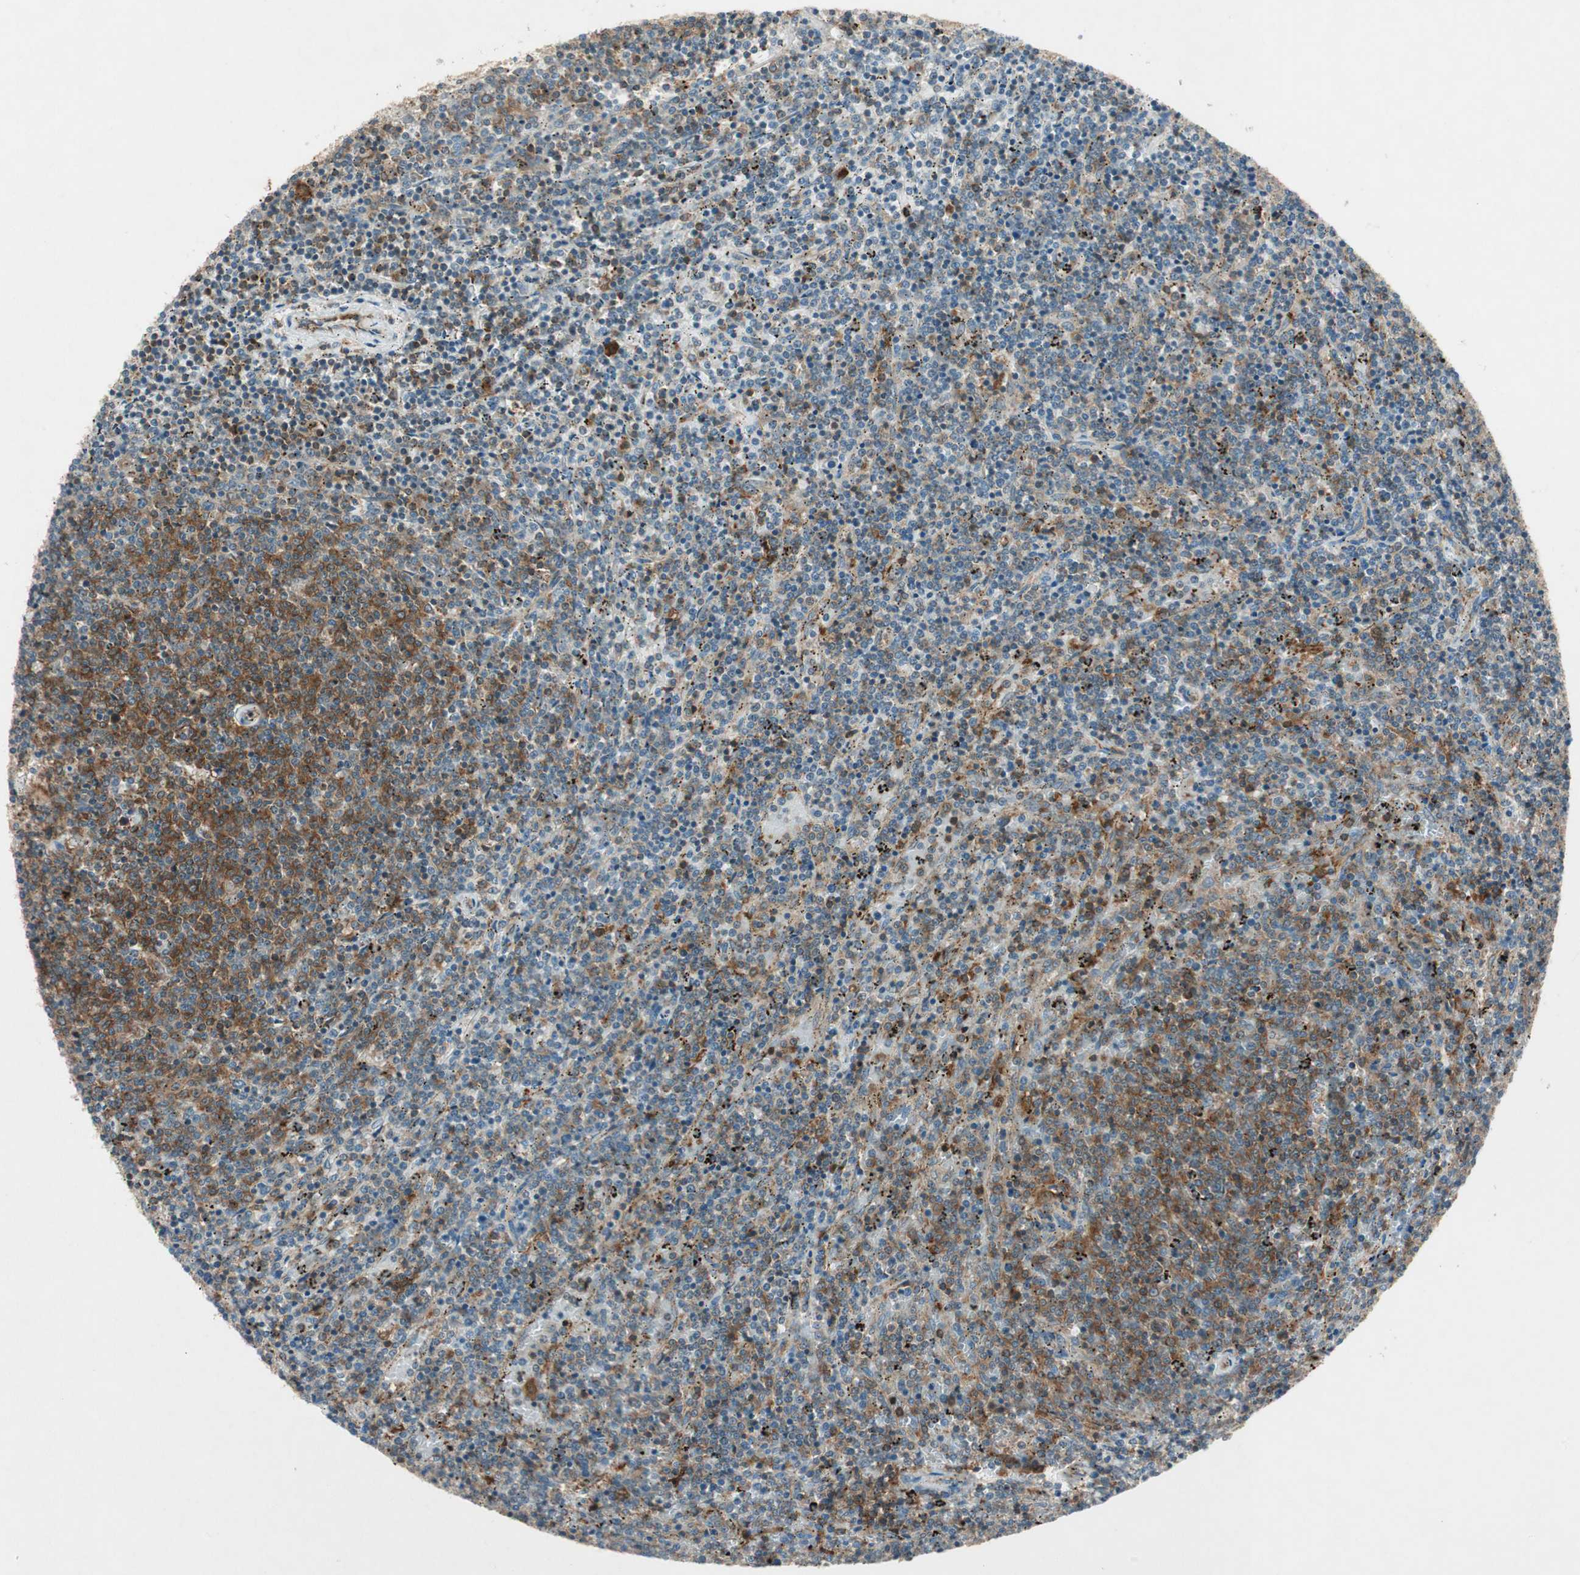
{"staining": {"intensity": "strong", "quantity": "25%-75%", "location": "cytoplasmic/membranous"}, "tissue": "lymphoma", "cell_type": "Tumor cells", "image_type": "cancer", "snomed": [{"axis": "morphology", "description": "Malignant lymphoma, non-Hodgkin's type, Low grade"}, {"axis": "topography", "description": "Spleen"}], "caption": "Strong cytoplasmic/membranous positivity for a protein is seen in about 25%-75% of tumor cells of malignant lymphoma, non-Hodgkin's type (low-grade) using immunohistochemistry (IHC).", "gene": "CHADL", "patient": {"sex": "female", "age": 50}}